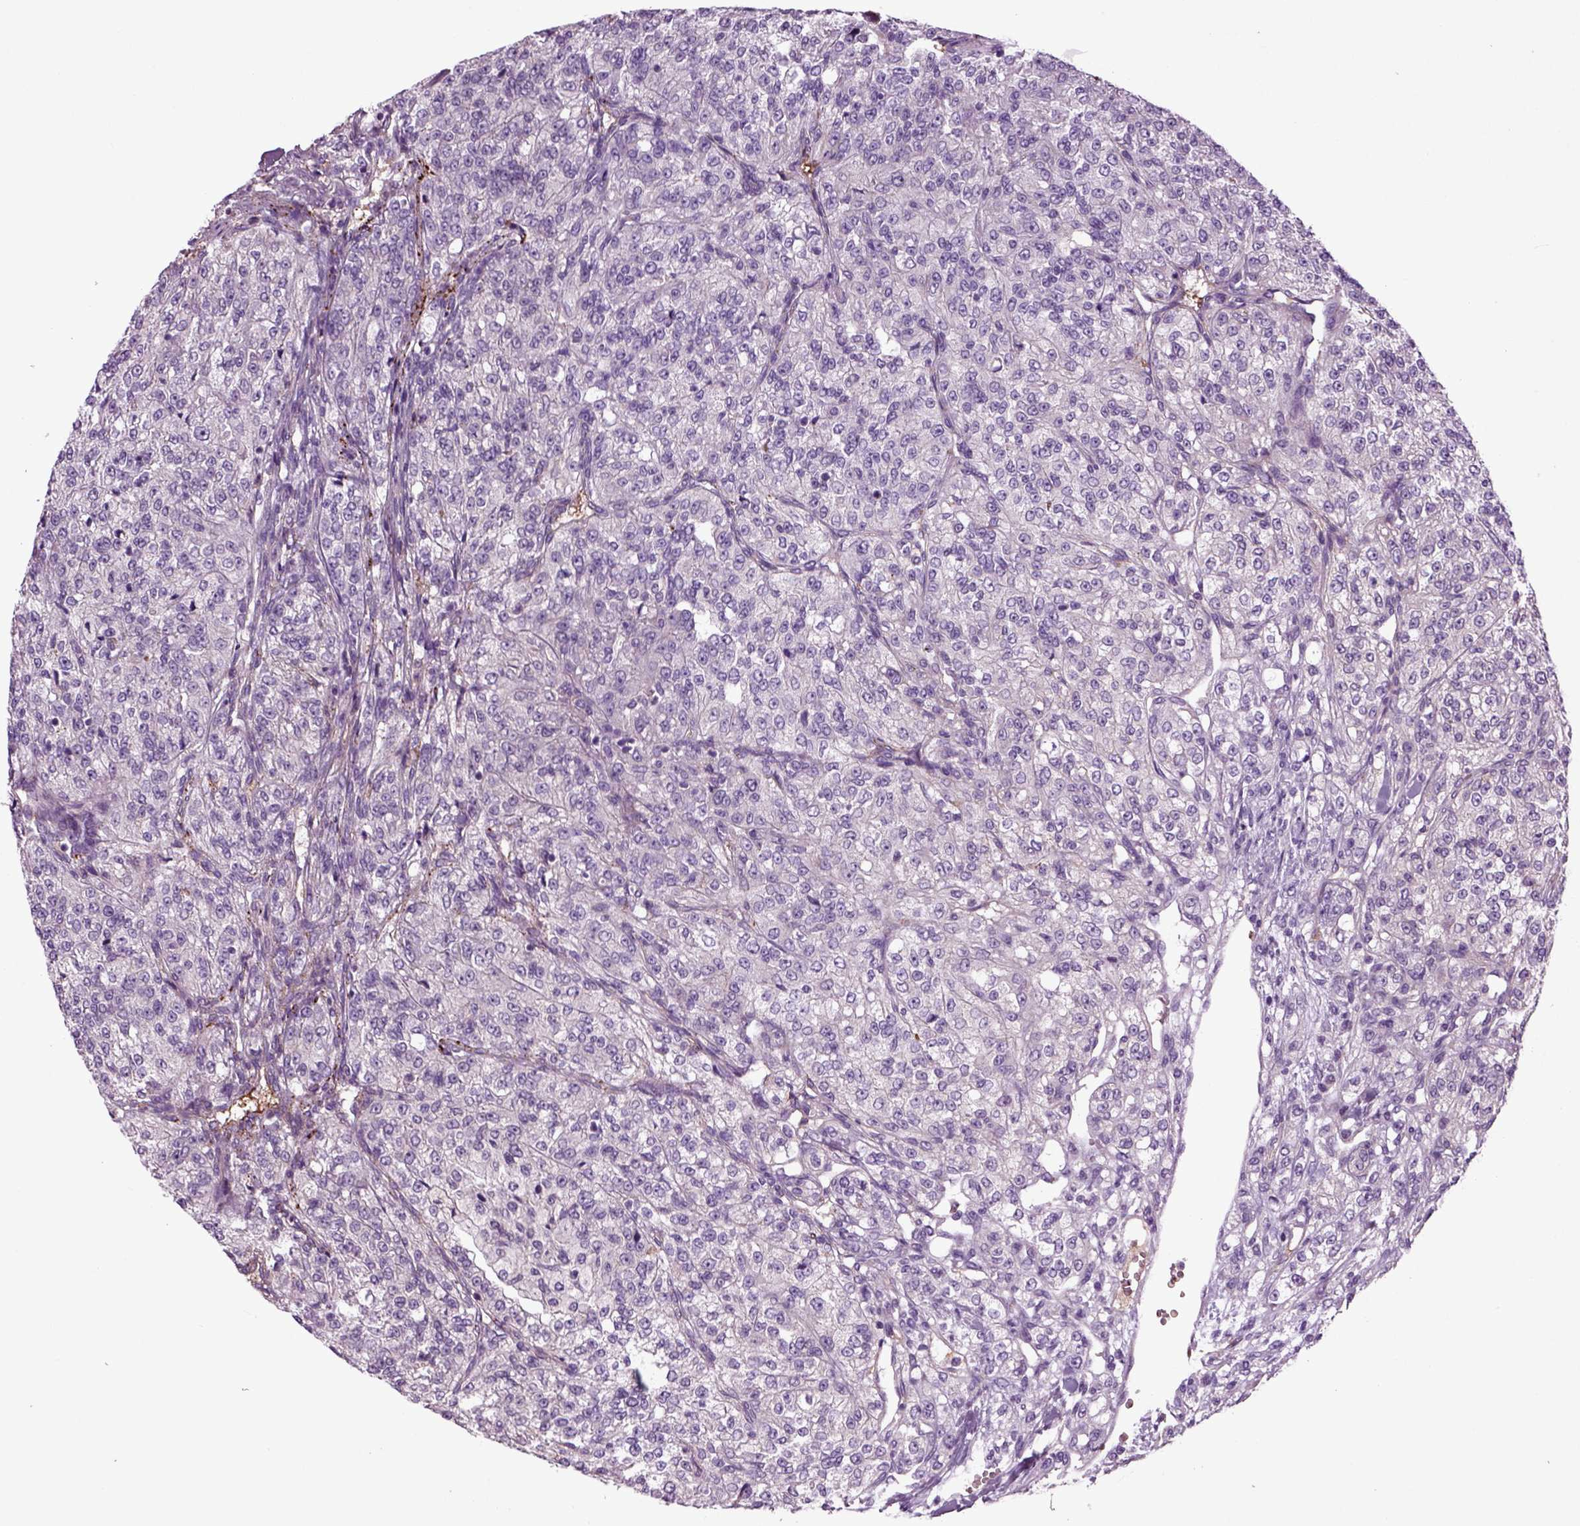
{"staining": {"intensity": "negative", "quantity": "none", "location": "none"}, "tissue": "renal cancer", "cell_type": "Tumor cells", "image_type": "cancer", "snomed": [{"axis": "morphology", "description": "Adenocarcinoma, NOS"}, {"axis": "topography", "description": "Kidney"}], "caption": "The immunohistochemistry micrograph has no significant staining in tumor cells of renal adenocarcinoma tissue.", "gene": "SPON1", "patient": {"sex": "female", "age": 63}}